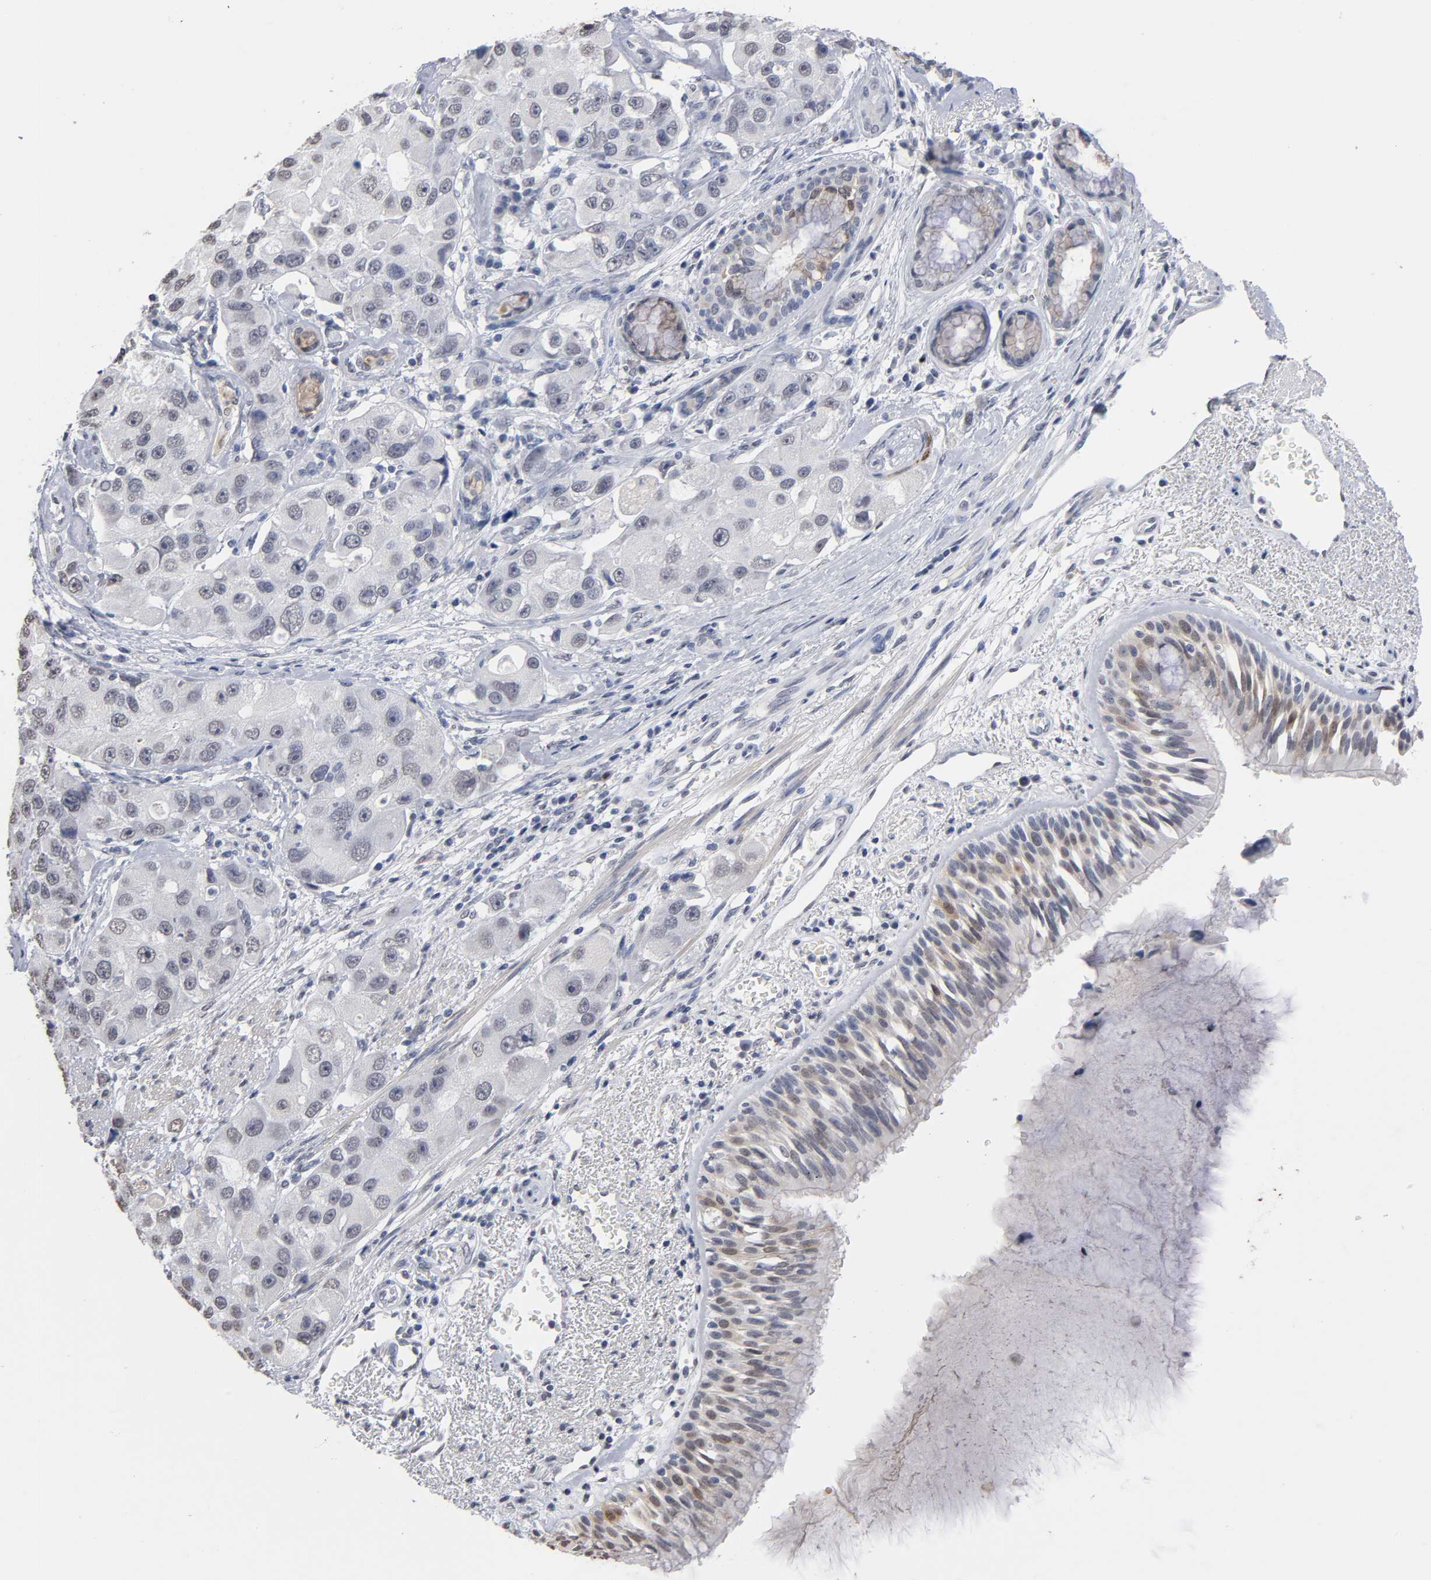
{"staining": {"intensity": "weak", "quantity": "25%-75%", "location": "cytoplasmic/membranous,nuclear"}, "tissue": "bronchus", "cell_type": "Respiratory epithelial cells", "image_type": "normal", "snomed": [{"axis": "morphology", "description": "Normal tissue, NOS"}, {"axis": "morphology", "description": "Adenocarcinoma, NOS"}, {"axis": "morphology", "description": "Adenocarcinoma, metastatic, NOS"}, {"axis": "topography", "description": "Lymph node"}, {"axis": "topography", "description": "Bronchus"}, {"axis": "topography", "description": "Lung"}], "caption": "Weak cytoplasmic/membranous,nuclear expression for a protein is present in about 25%-75% of respiratory epithelial cells of unremarkable bronchus using IHC.", "gene": "CRABP2", "patient": {"sex": "female", "age": 54}}